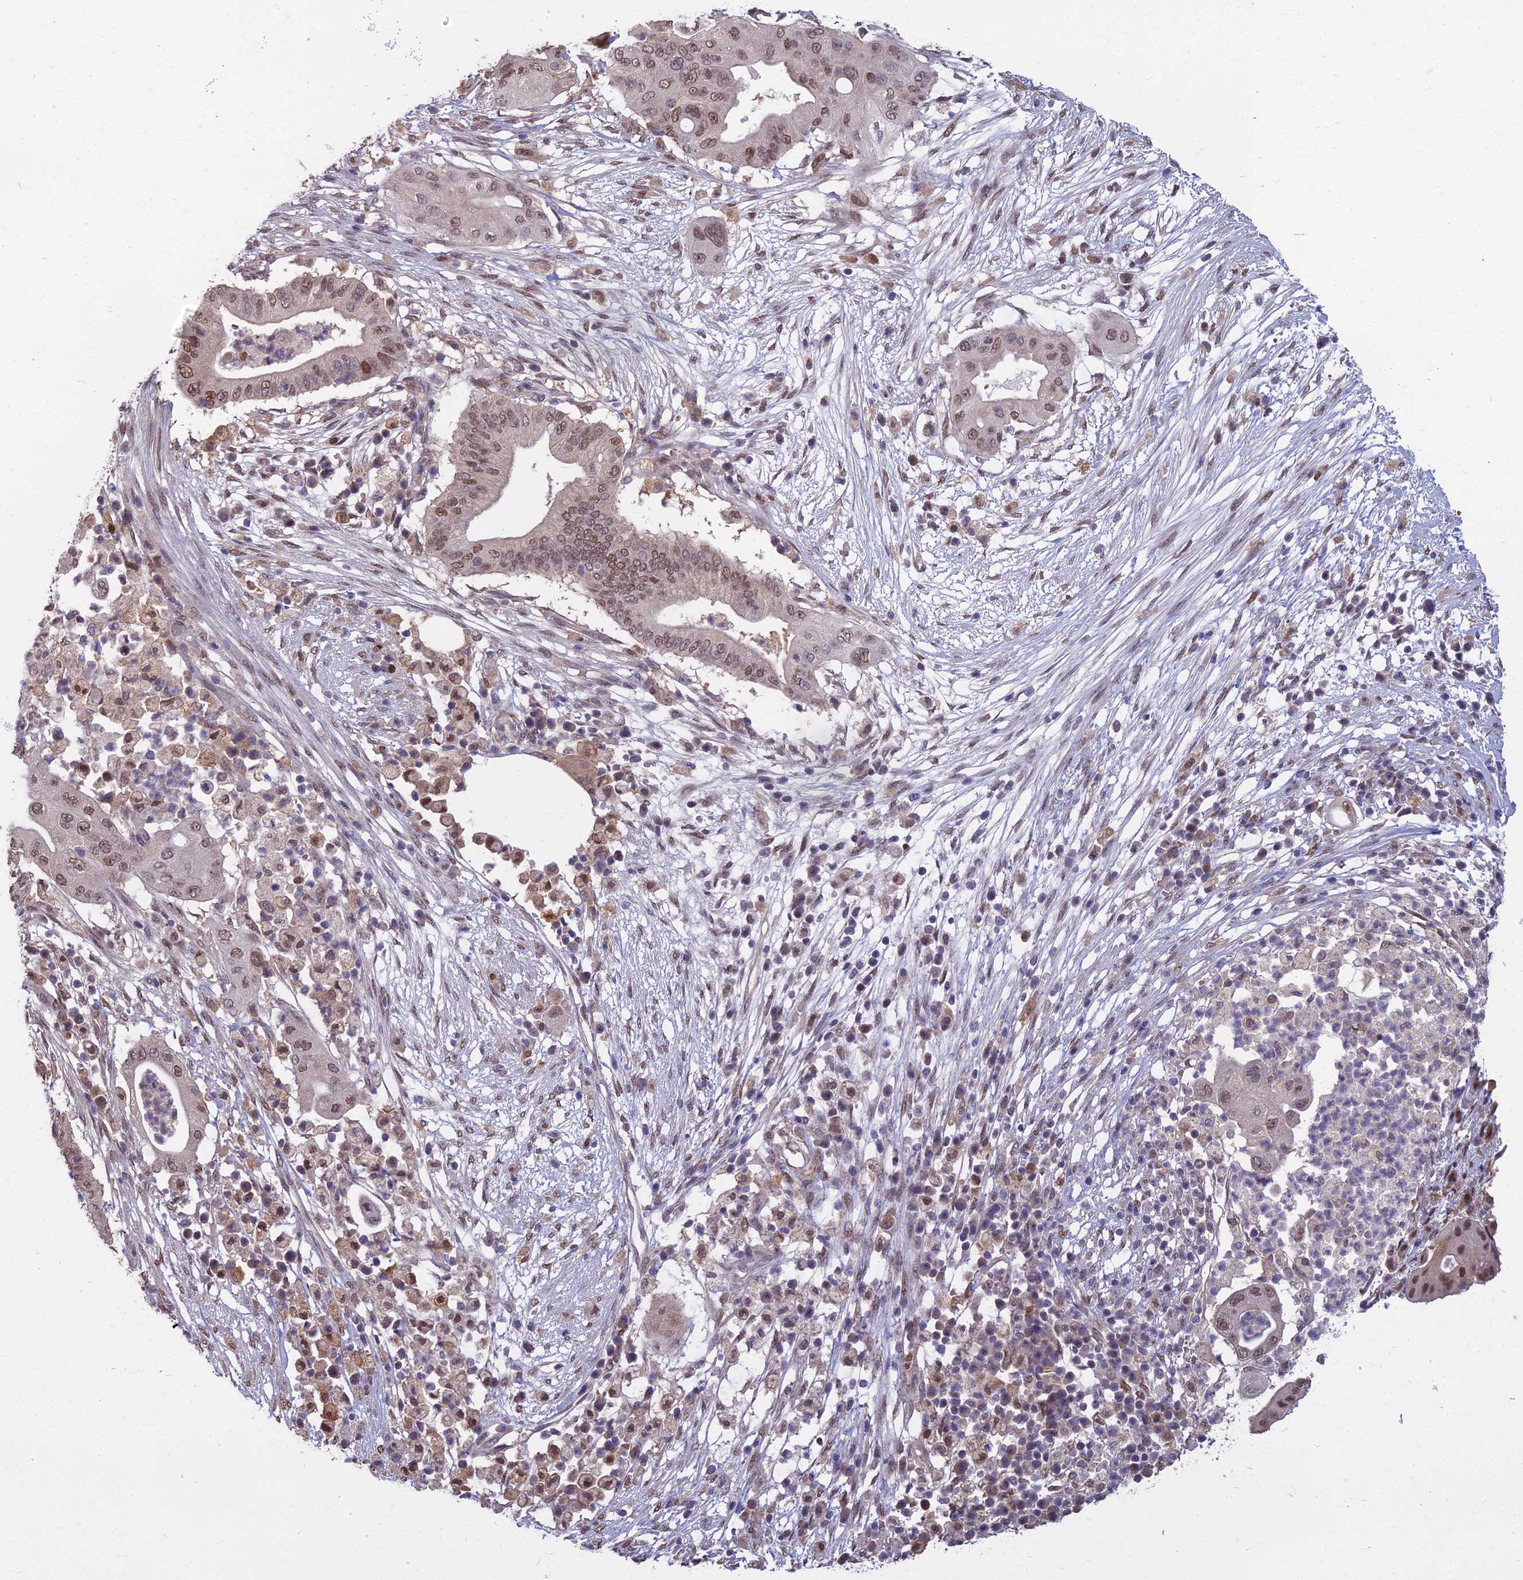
{"staining": {"intensity": "moderate", "quantity": ">75%", "location": "nuclear"}, "tissue": "pancreatic cancer", "cell_type": "Tumor cells", "image_type": "cancer", "snomed": [{"axis": "morphology", "description": "Adenocarcinoma, NOS"}, {"axis": "topography", "description": "Pancreas"}], "caption": "A brown stain labels moderate nuclear positivity of a protein in pancreatic adenocarcinoma tumor cells.", "gene": "NR4A3", "patient": {"sex": "male", "age": 68}}